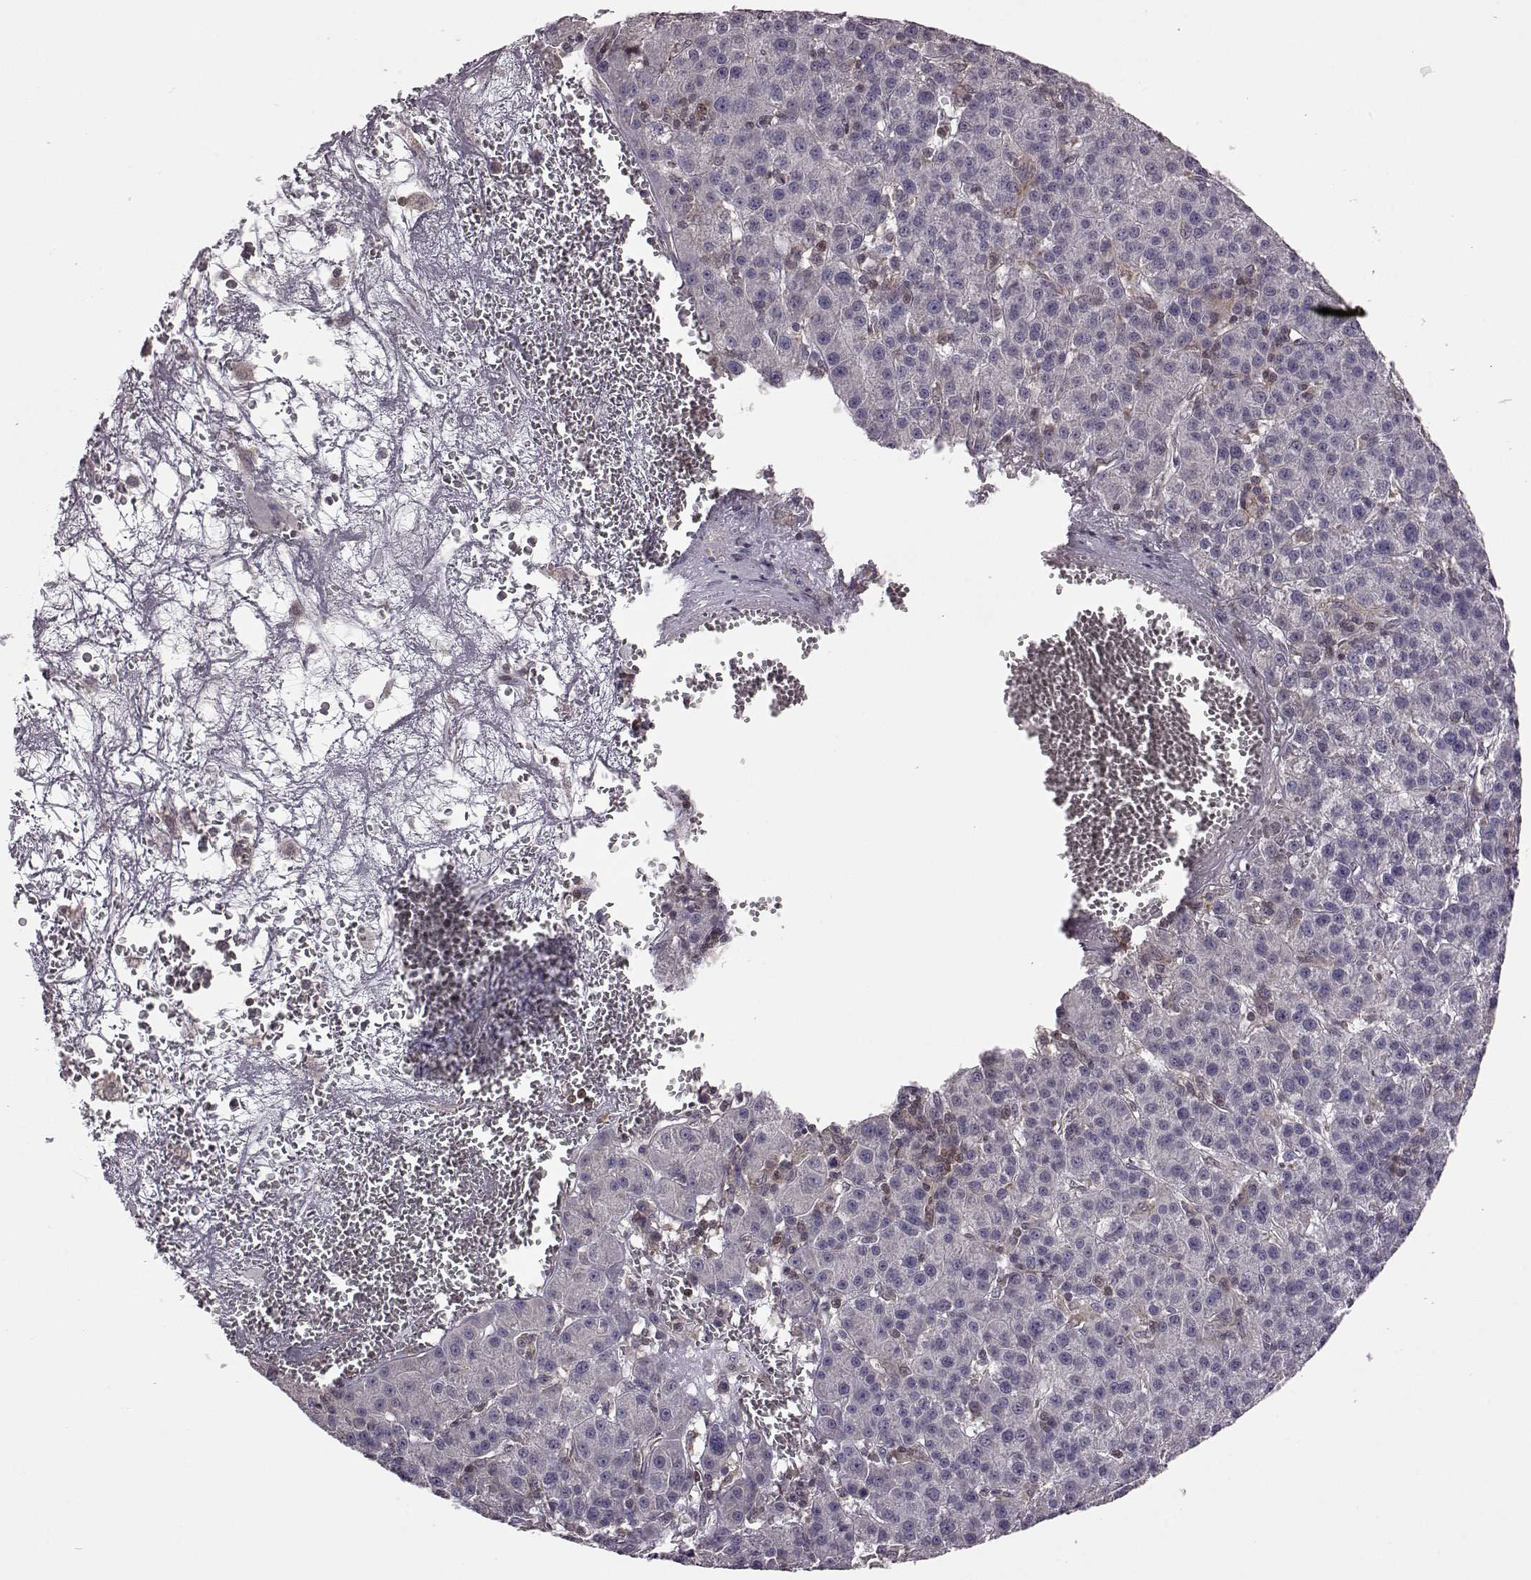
{"staining": {"intensity": "negative", "quantity": "none", "location": "none"}, "tissue": "liver cancer", "cell_type": "Tumor cells", "image_type": "cancer", "snomed": [{"axis": "morphology", "description": "Carcinoma, Hepatocellular, NOS"}, {"axis": "topography", "description": "Liver"}], "caption": "There is no significant expression in tumor cells of hepatocellular carcinoma (liver).", "gene": "CDC42SE1", "patient": {"sex": "female", "age": 60}}